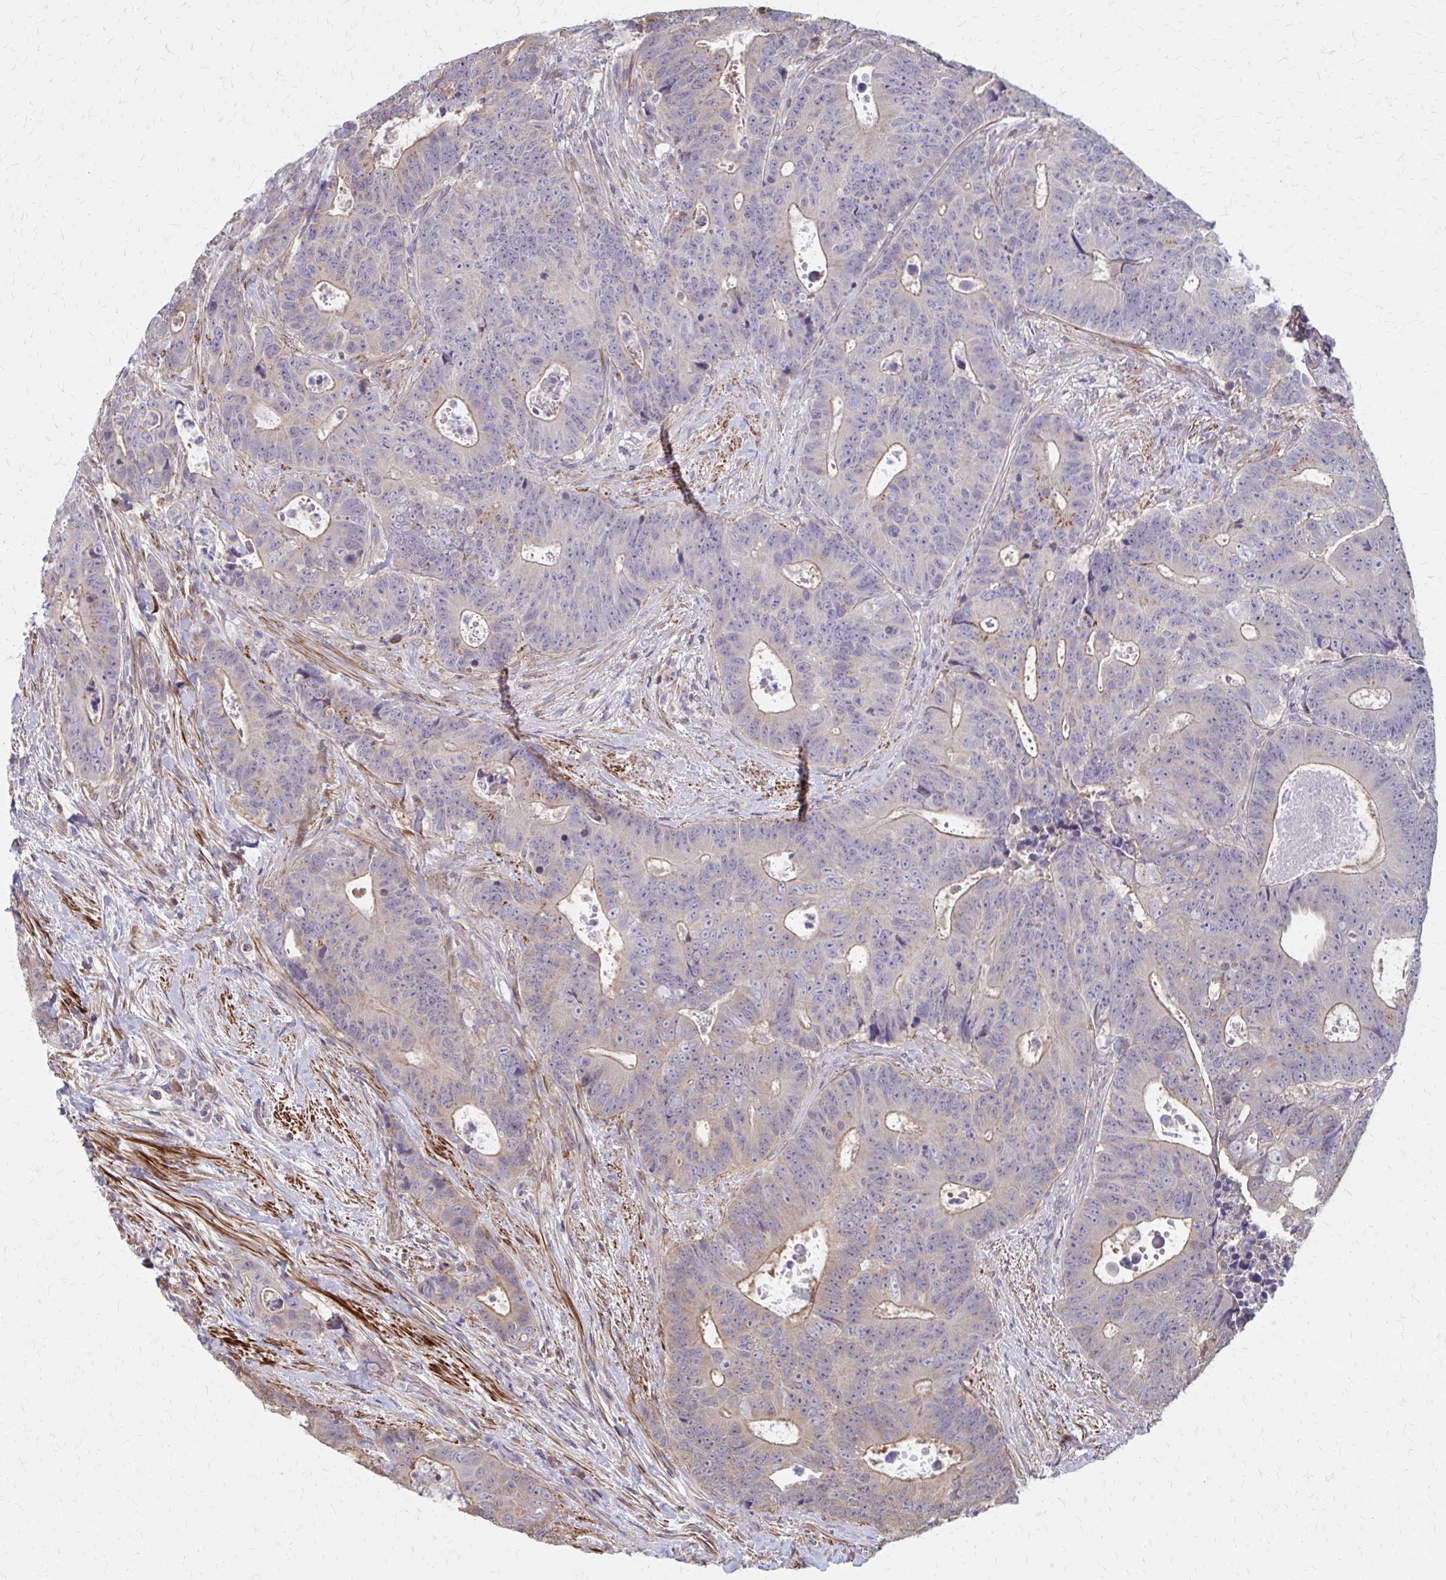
{"staining": {"intensity": "moderate", "quantity": "<25%", "location": "cytoplasmic/membranous"}, "tissue": "colorectal cancer", "cell_type": "Tumor cells", "image_type": "cancer", "snomed": [{"axis": "morphology", "description": "Adenocarcinoma, NOS"}, {"axis": "topography", "description": "Colon"}], "caption": "Colorectal cancer stained with a protein marker shows moderate staining in tumor cells.", "gene": "IFI44L", "patient": {"sex": "female", "age": 48}}